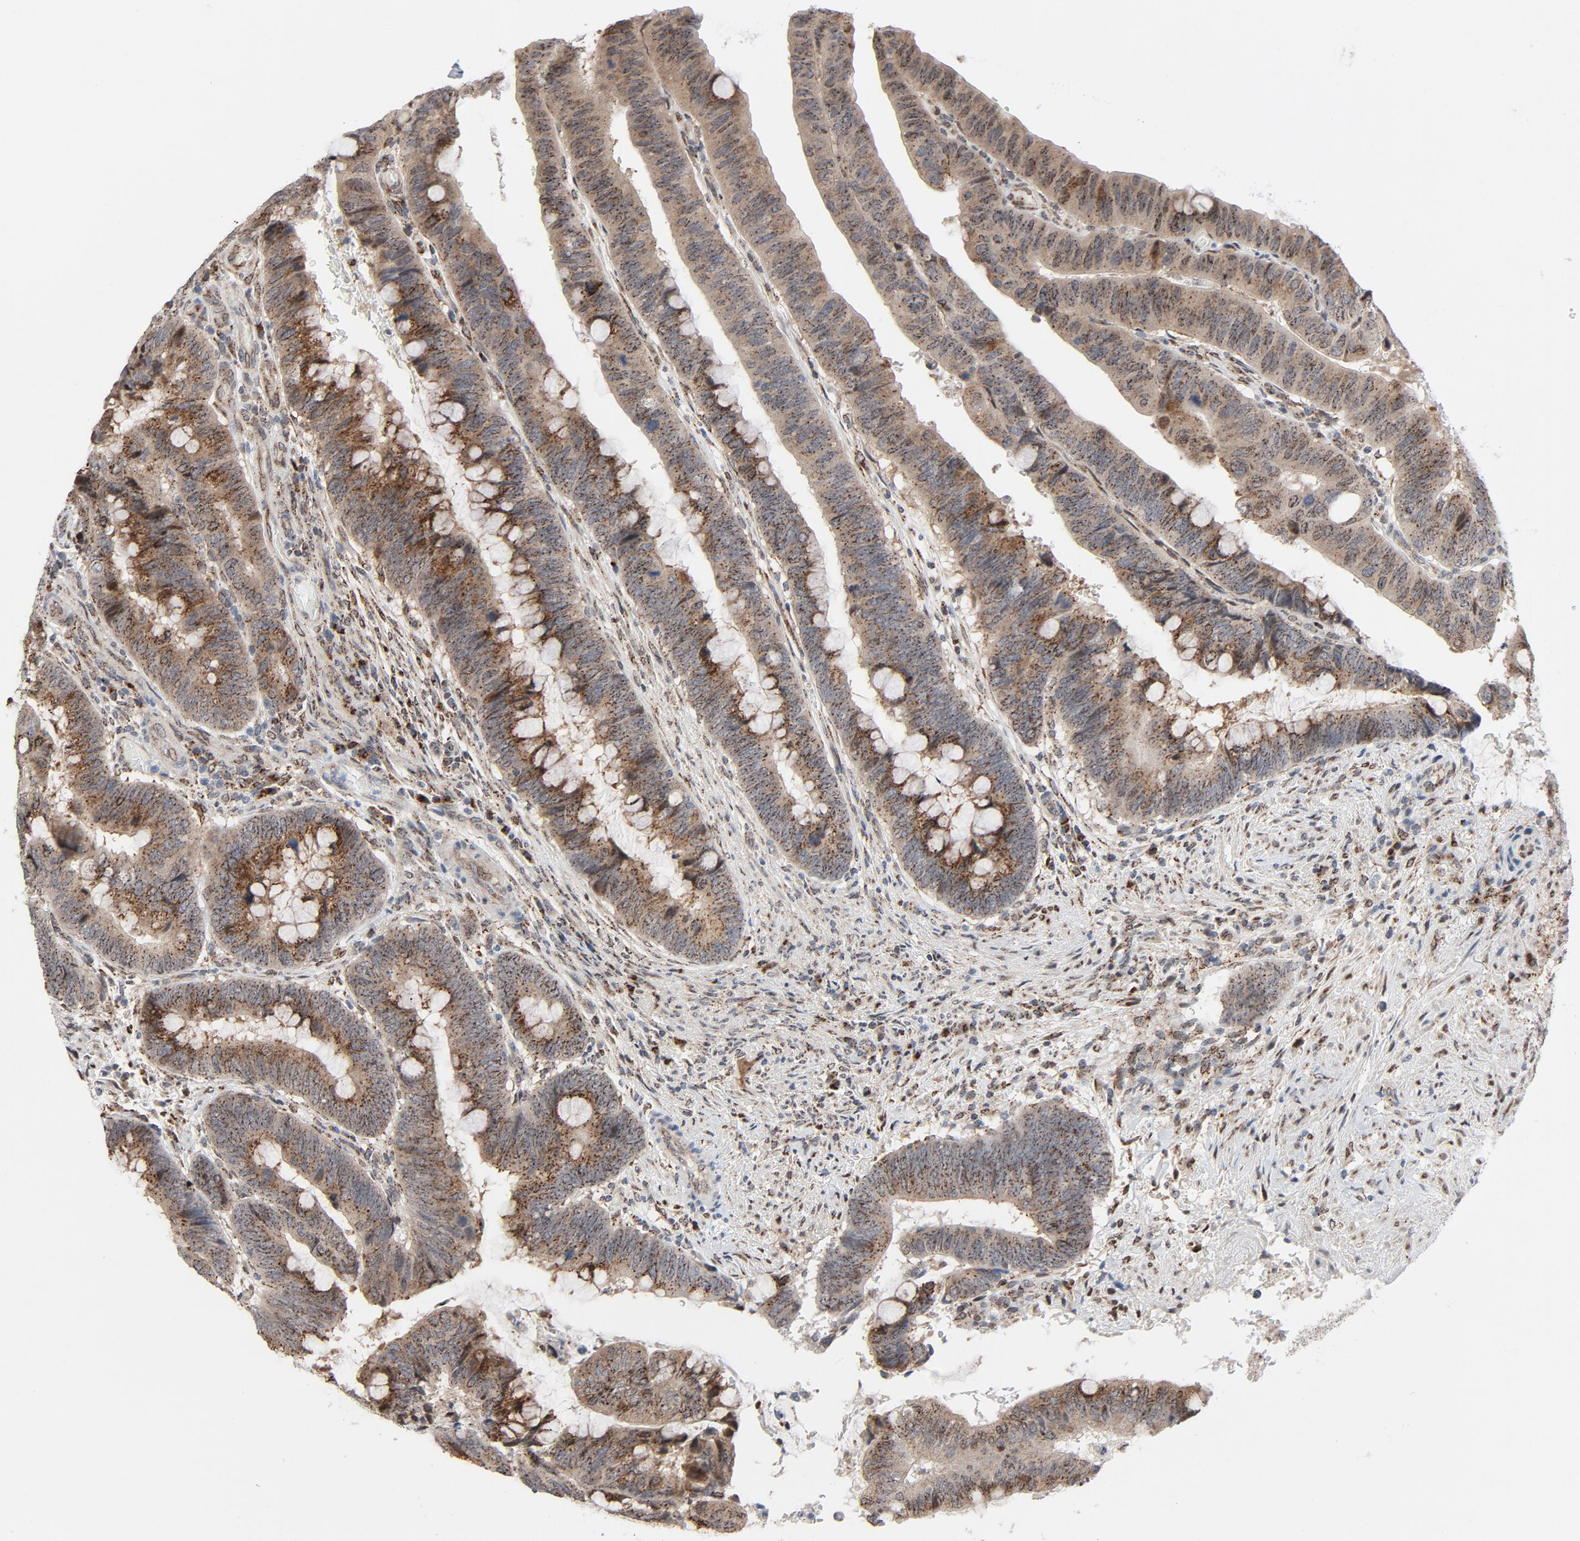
{"staining": {"intensity": "weak", "quantity": ">75%", "location": "cytoplasmic/membranous"}, "tissue": "colorectal cancer", "cell_type": "Tumor cells", "image_type": "cancer", "snomed": [{"axis": "morphology", "description": "Normal tissue, NOS"}, {"axis": "morphology", "description": "Adenocarcinoma, NOS"}, {"axis": "topography", "description": "Rectum"}], "caption": "The micrograph displays immunohistochemical staining of colorectal adenocarcinoma. There is weak cytoplasmic/membranous expression is appreciated in about >75% of tumor cells.", "gene": "RPL12", "patient": {"sex": "male", "age": 92}}